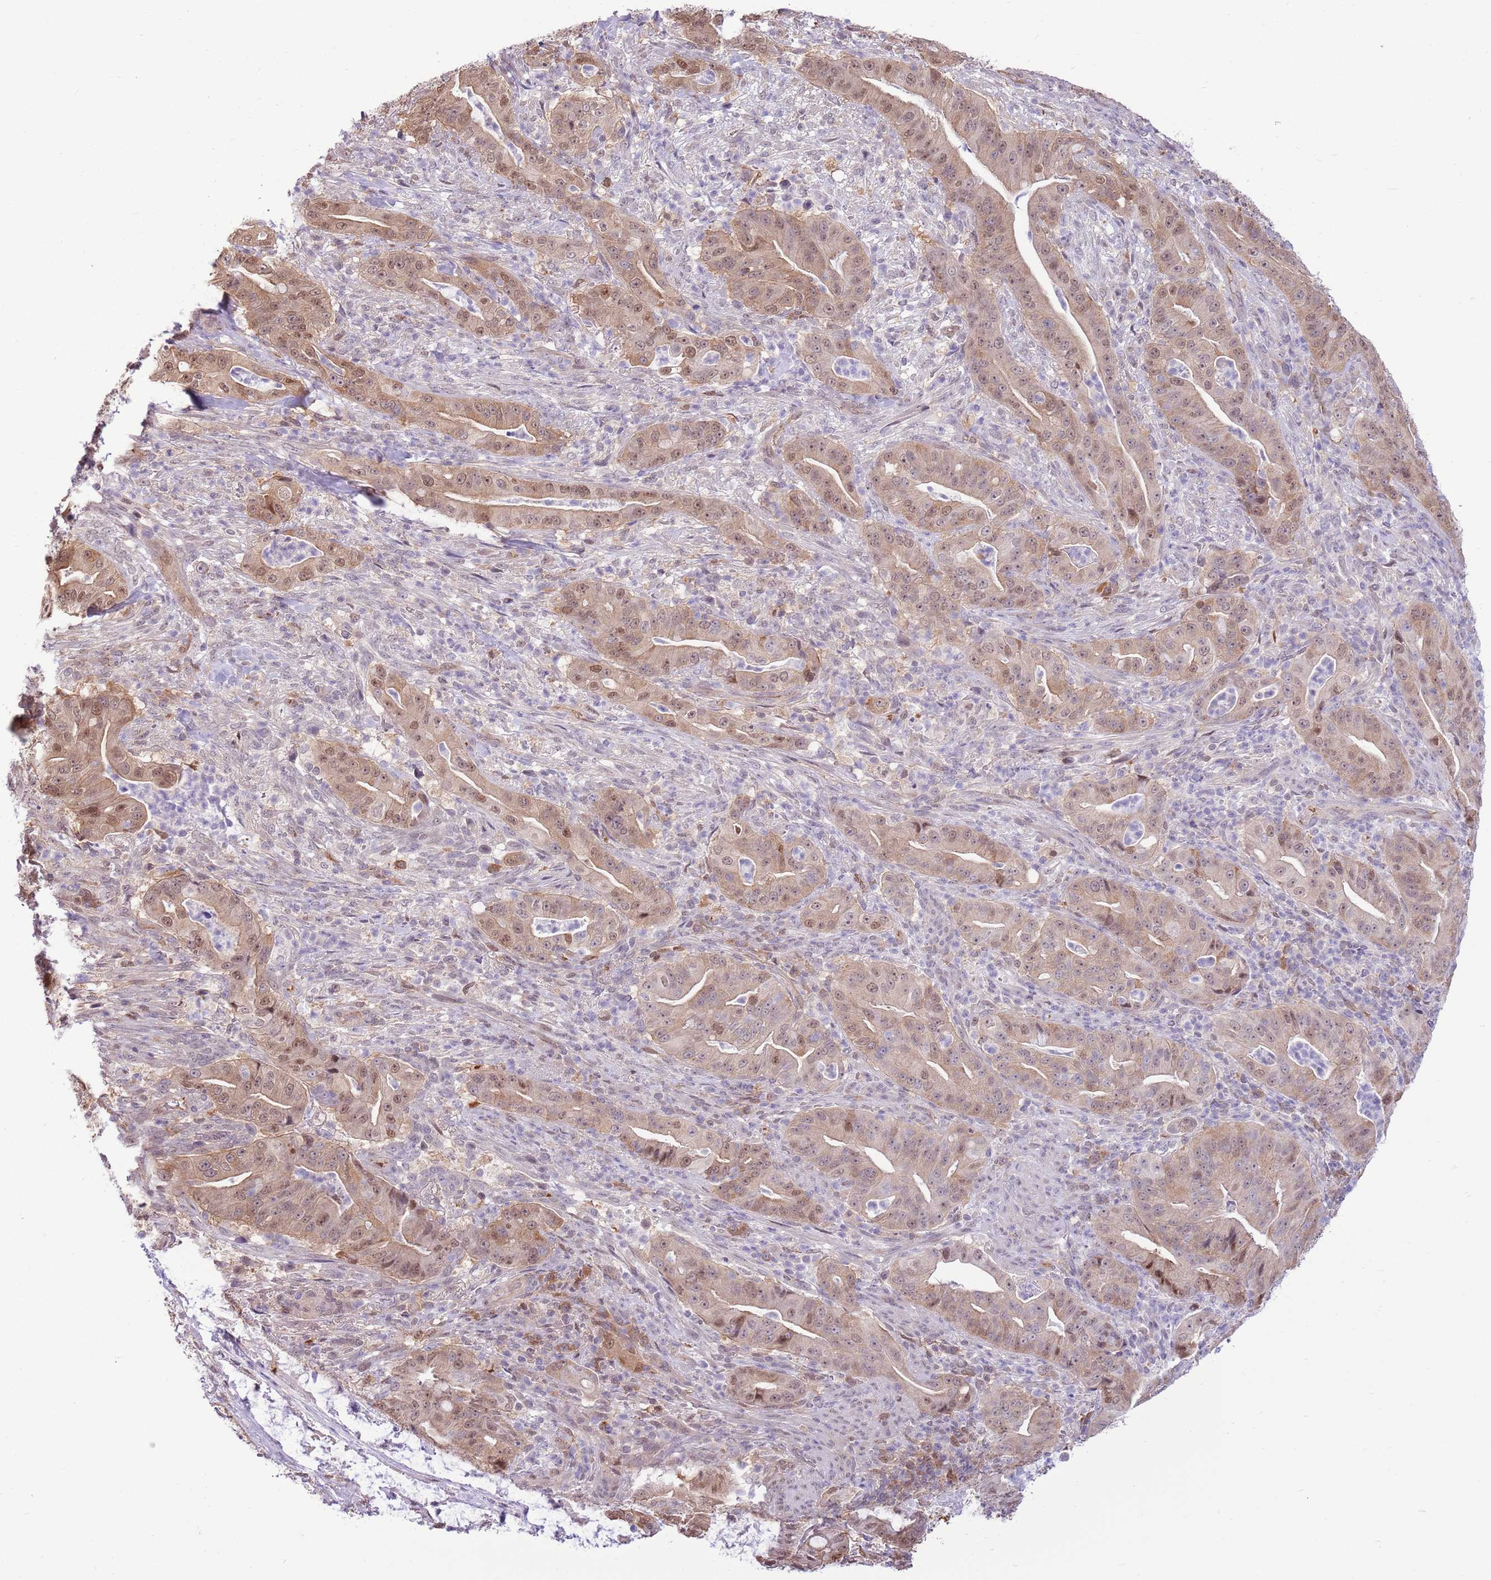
{"staining": {"intensity": "moderate", "quantity": ">75%", "location": "cytoplasmic/membranous,nuclear"}, "tissue": "pancreatic cancer", "cell_type": "Tumor cells", "image_type": "cancer", "snomed": [{"axis": "morphology", "description": "Adenocarcinoma, NOS"}, {"axis": "topography", "description": "Pancreas"}], "caption": "Pancreatic cancer stained for a protein demonstrates moderate cytoplasmic/membranous and nuclear positivity in tumor cells.", "gene": "NSFL1C", "patient": {"sex": "male", "age": 71}}